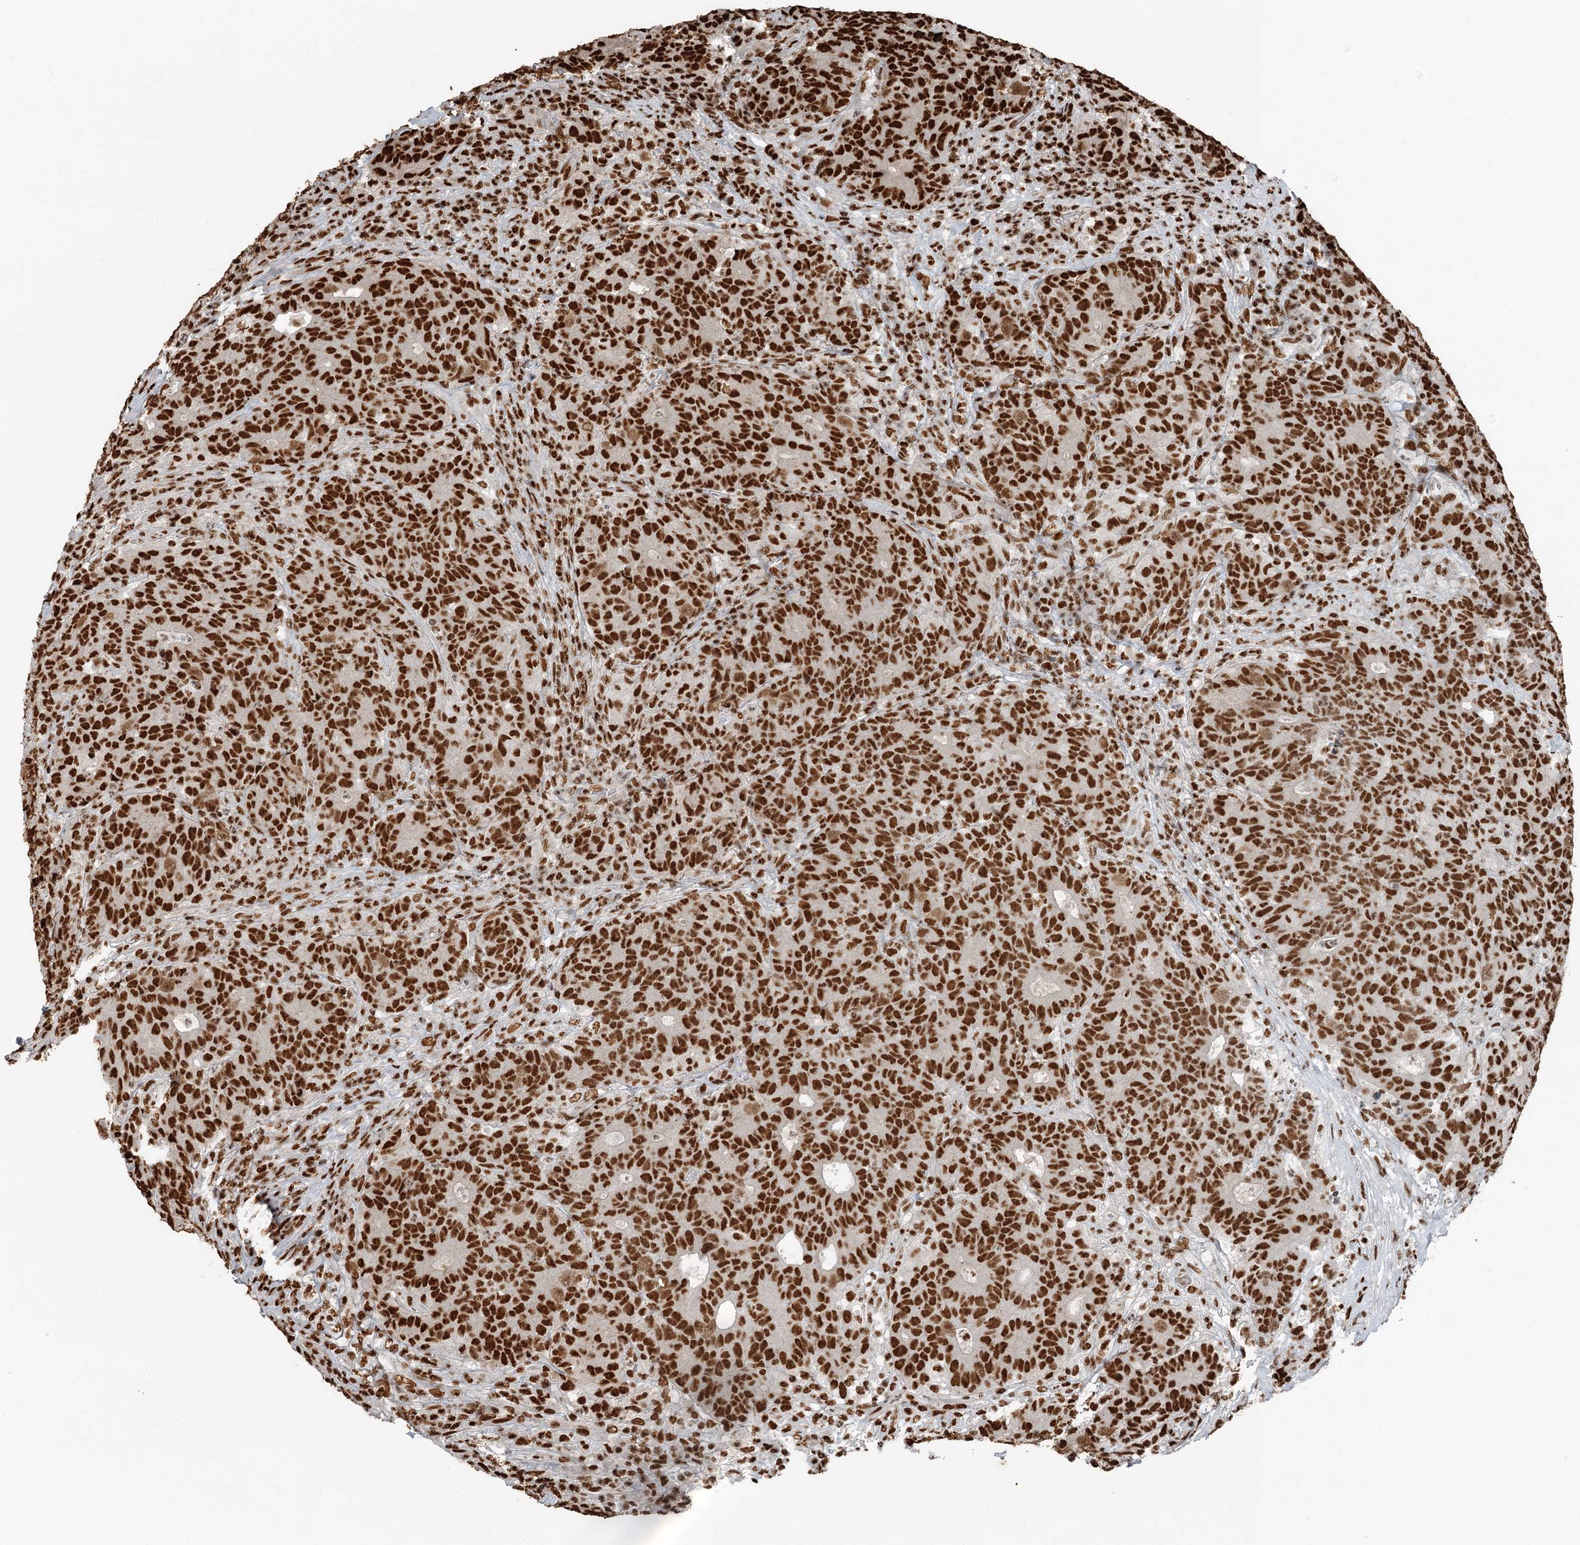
{"staining": {"intensity": "strong", "quantity": ">75%", "location": "nuclear"}, "tissue": "colorectal cancer", "cell_type": "Tumor cells", "image_type": "cancer", "snomed": [{"axis": "morphology", "description": "Adenocarcinoma, NOS"}, {"axis": "topography", "description": "Colon"}], "caption": "Immunohistochemistry (IHC) micrograph of neoplastic tissue: colorectal cancer stained using immunohistochemistry (IHC) shows high levels of strong protein expression localized specifically in the nuclear of tumor cells, appearing as a nuclear brown color.", "gene": "RBBP7", "patient": {"sex": "female", "age": 75}}